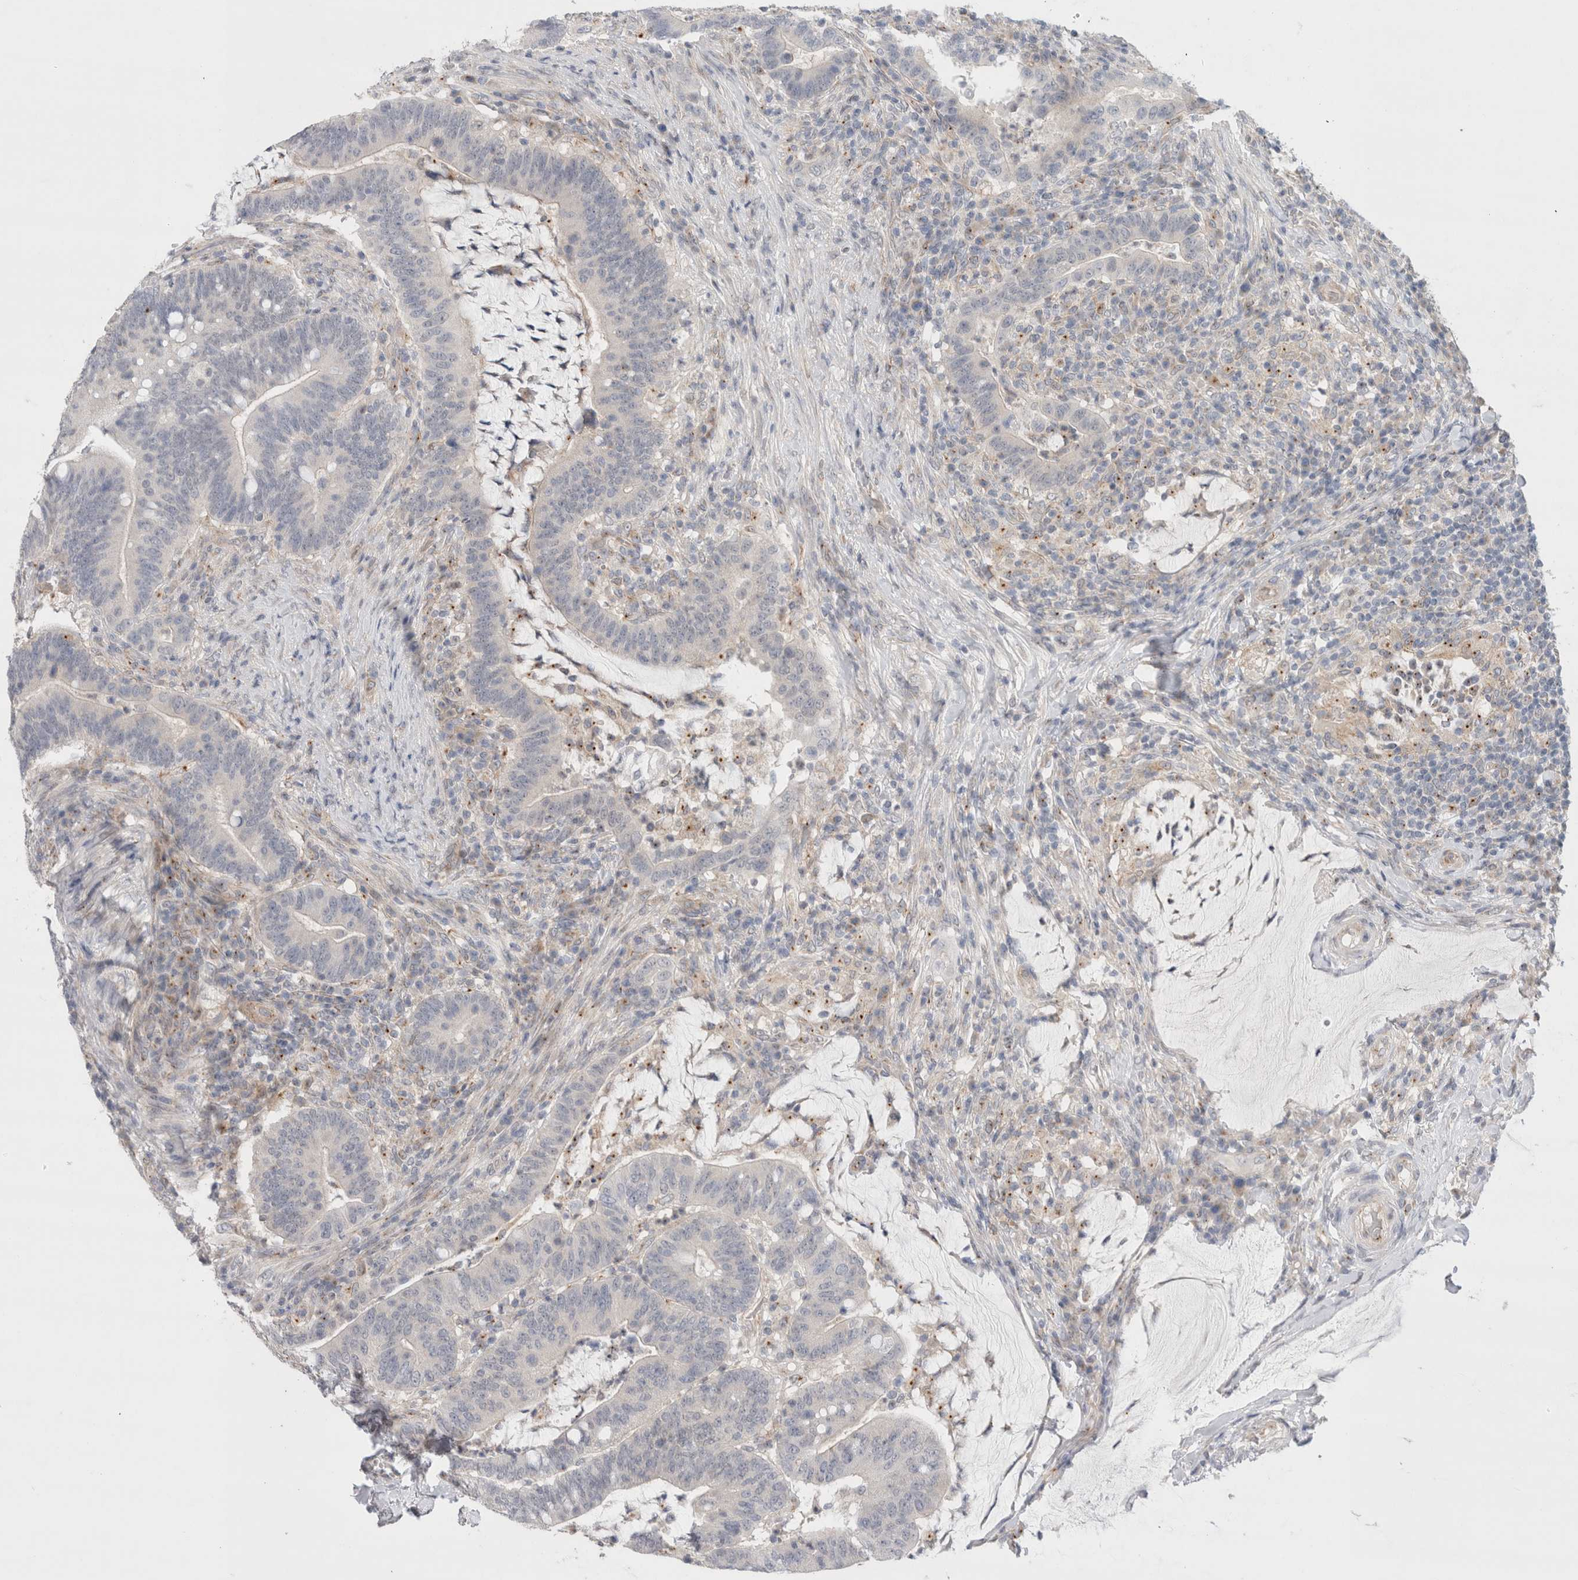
{"staining": {"intensity": "negative", "quantity": "none", "location": "none"}, "tissue": "colorectal cancer", "cell_type": "Tumor cells", "image_type": "cancer", "snomed": [{"axis": "morphology", "description": "Normal tissue, NOS"}, {"axis": "morphology", "description": "Adenocarcinoma, NOS"}, {"axis": "topography", "description": "Colon"}], "caption": "Immunohistochemistry histopathology image of human adenocarcinoma (colorectal) stained for a protein (brown), which shows no positivity in tumor cells.", "gene": "BICD2", "patient": {"sex": "female", "age": 66}}